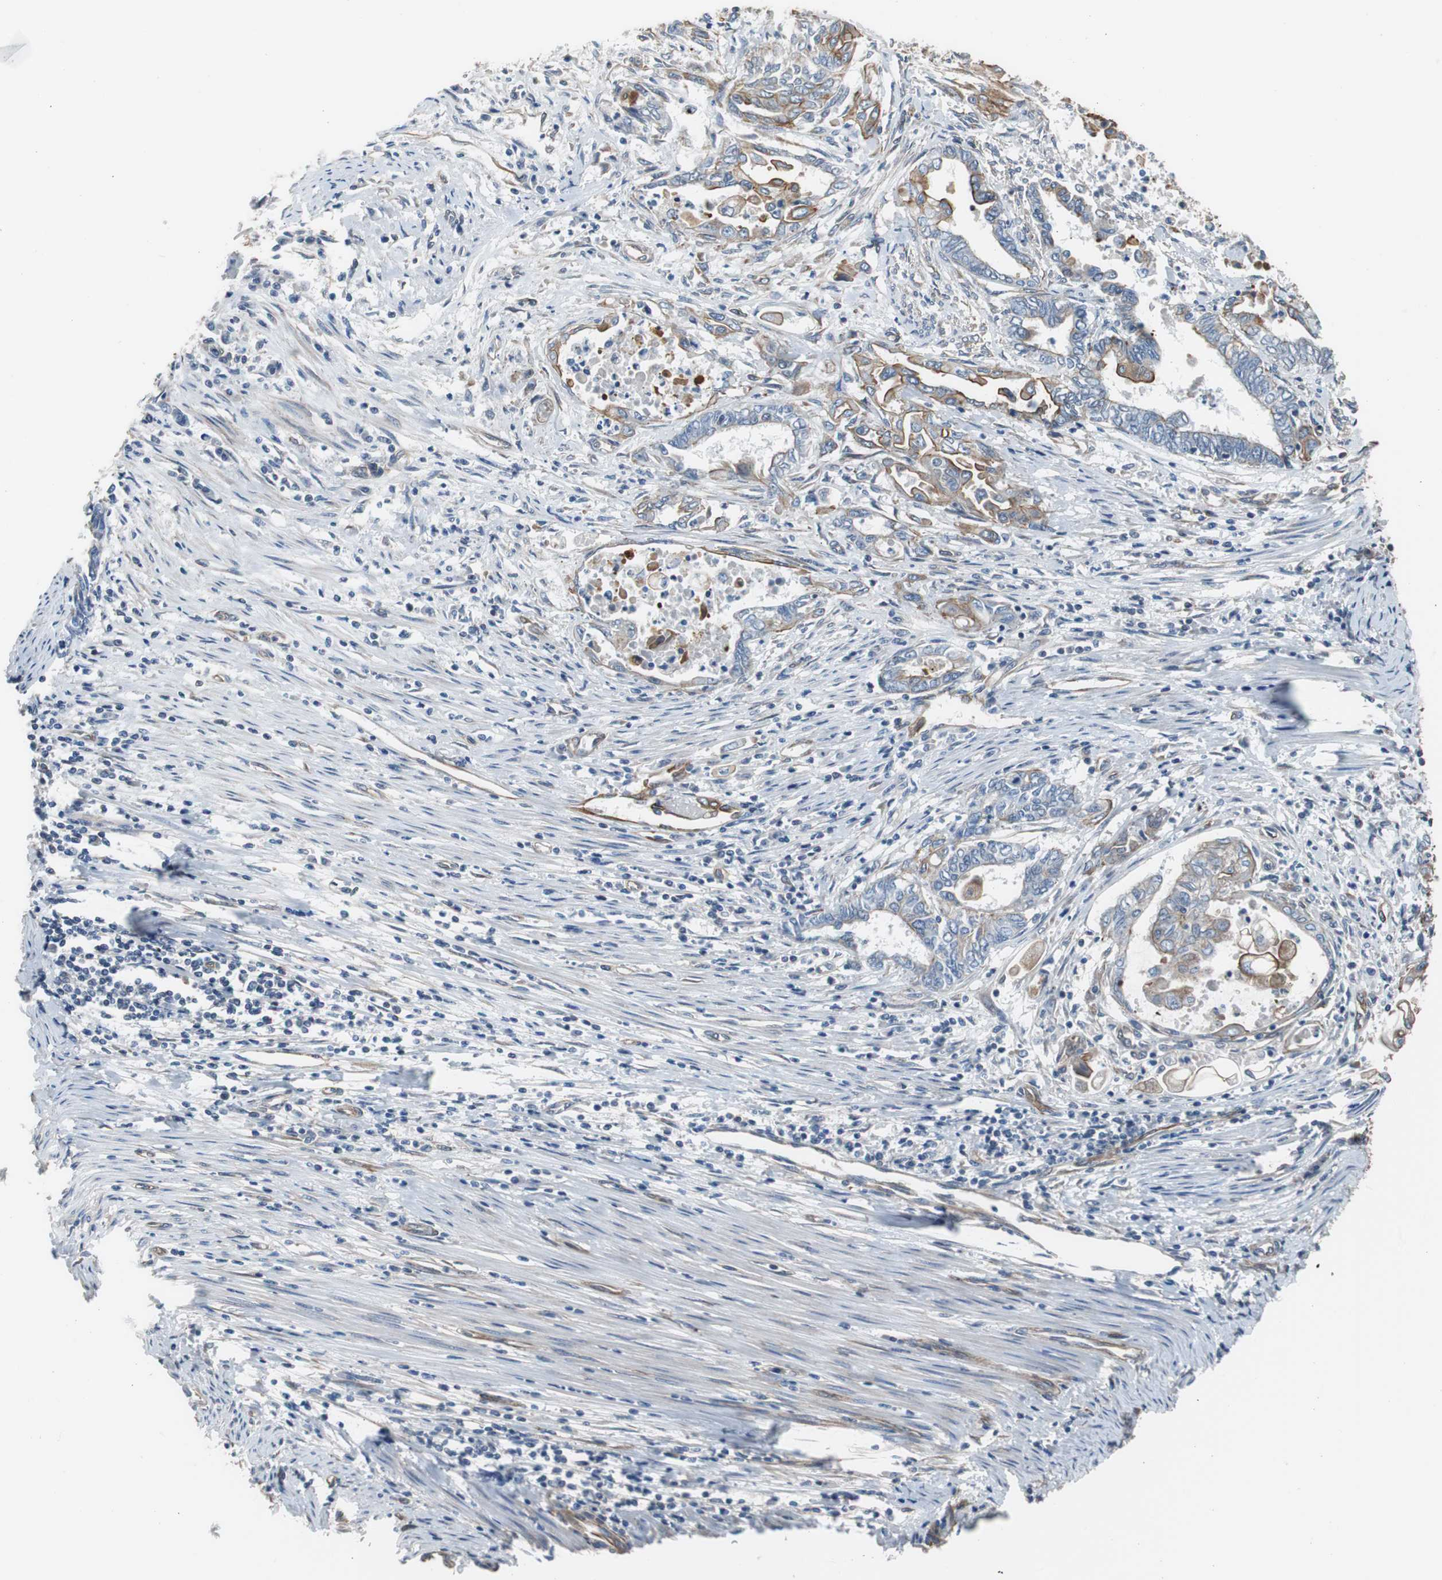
{"staining": {"intensity": "moderate", "quantity": "<25%", "location": "cytoplasmic/membranous"}, "tissue": "endometrial cancer", "cell_type": "Tumor cells", "image_type": "cancer", "snomed": [{"axis": "morphology", "description": "Adenocarcinoma, NOS"}, {"axis": "topography", "description": "Uterus"}, {"axis": "topography", "description": "Endometrium"}], "caption": "A high-resolution image shows immunohistochemistry (IHC) staining of adenocarcinoma (endometrial), which reveals moderate cytoplasmic/membranous expression in approximately <25% of tumor cells. (brown staining indicates protein expression, while blue staining denotes nuclei).", "gene": "KIF3B", "patient": {"sex": "female", "age": 70}}